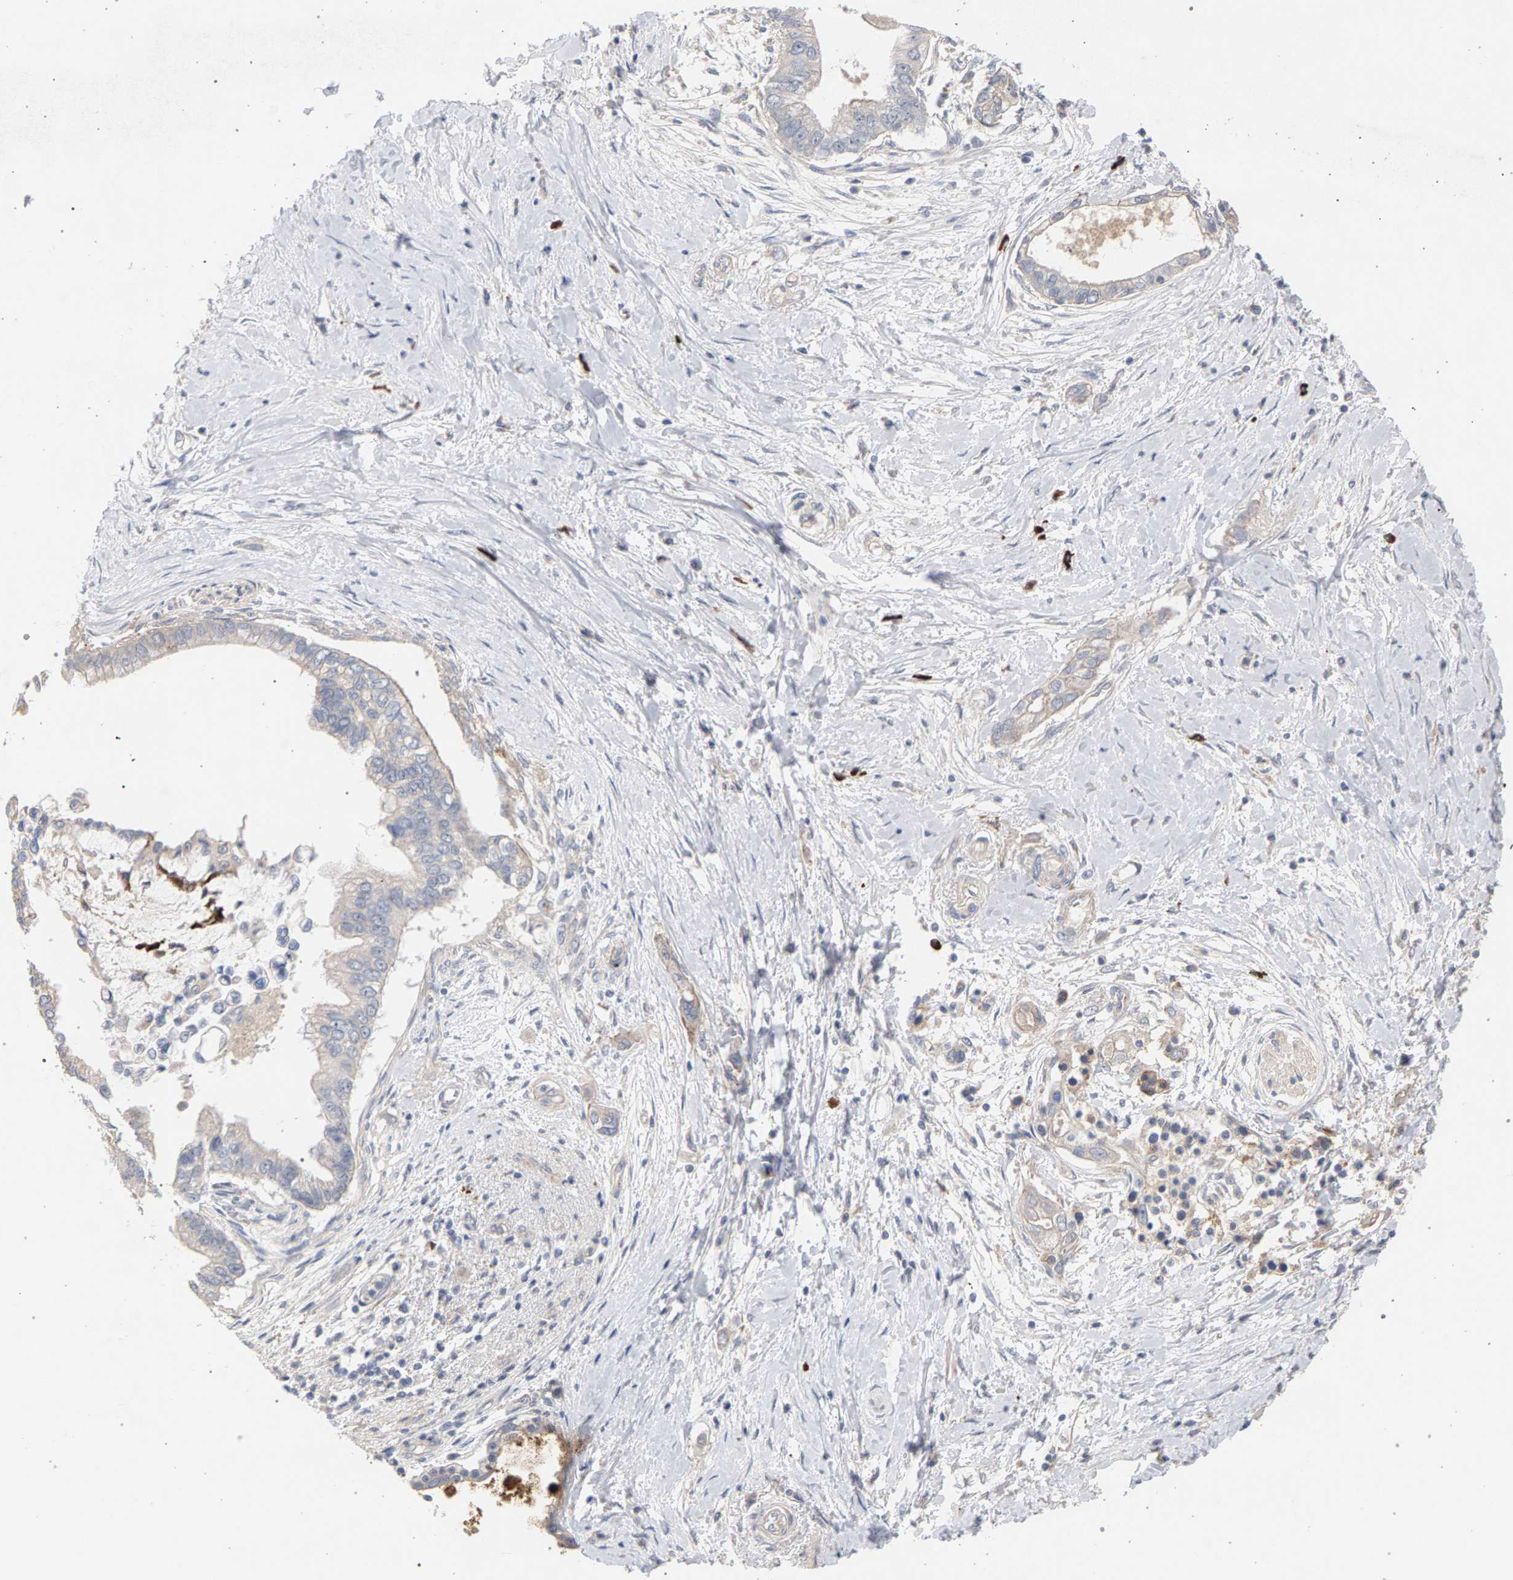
{"staining": {"intensity": "negative", "quantity": "none", "location": "none"}, "tissue": "pancreatic cancer", "cell_type": "Tumor cells", "image_type": "cancer", "snomed": [{"axis": "morphology", "description": "Adenocarcinoma, NOS"}, {"axis": "topography", "description": "Pancreas"}], "caption": "Tumor cells are negative for brown protein staining in pancreatic cancer.", "gene": "MAMDC2", "patient": {"sex": "male", "age": 59}}